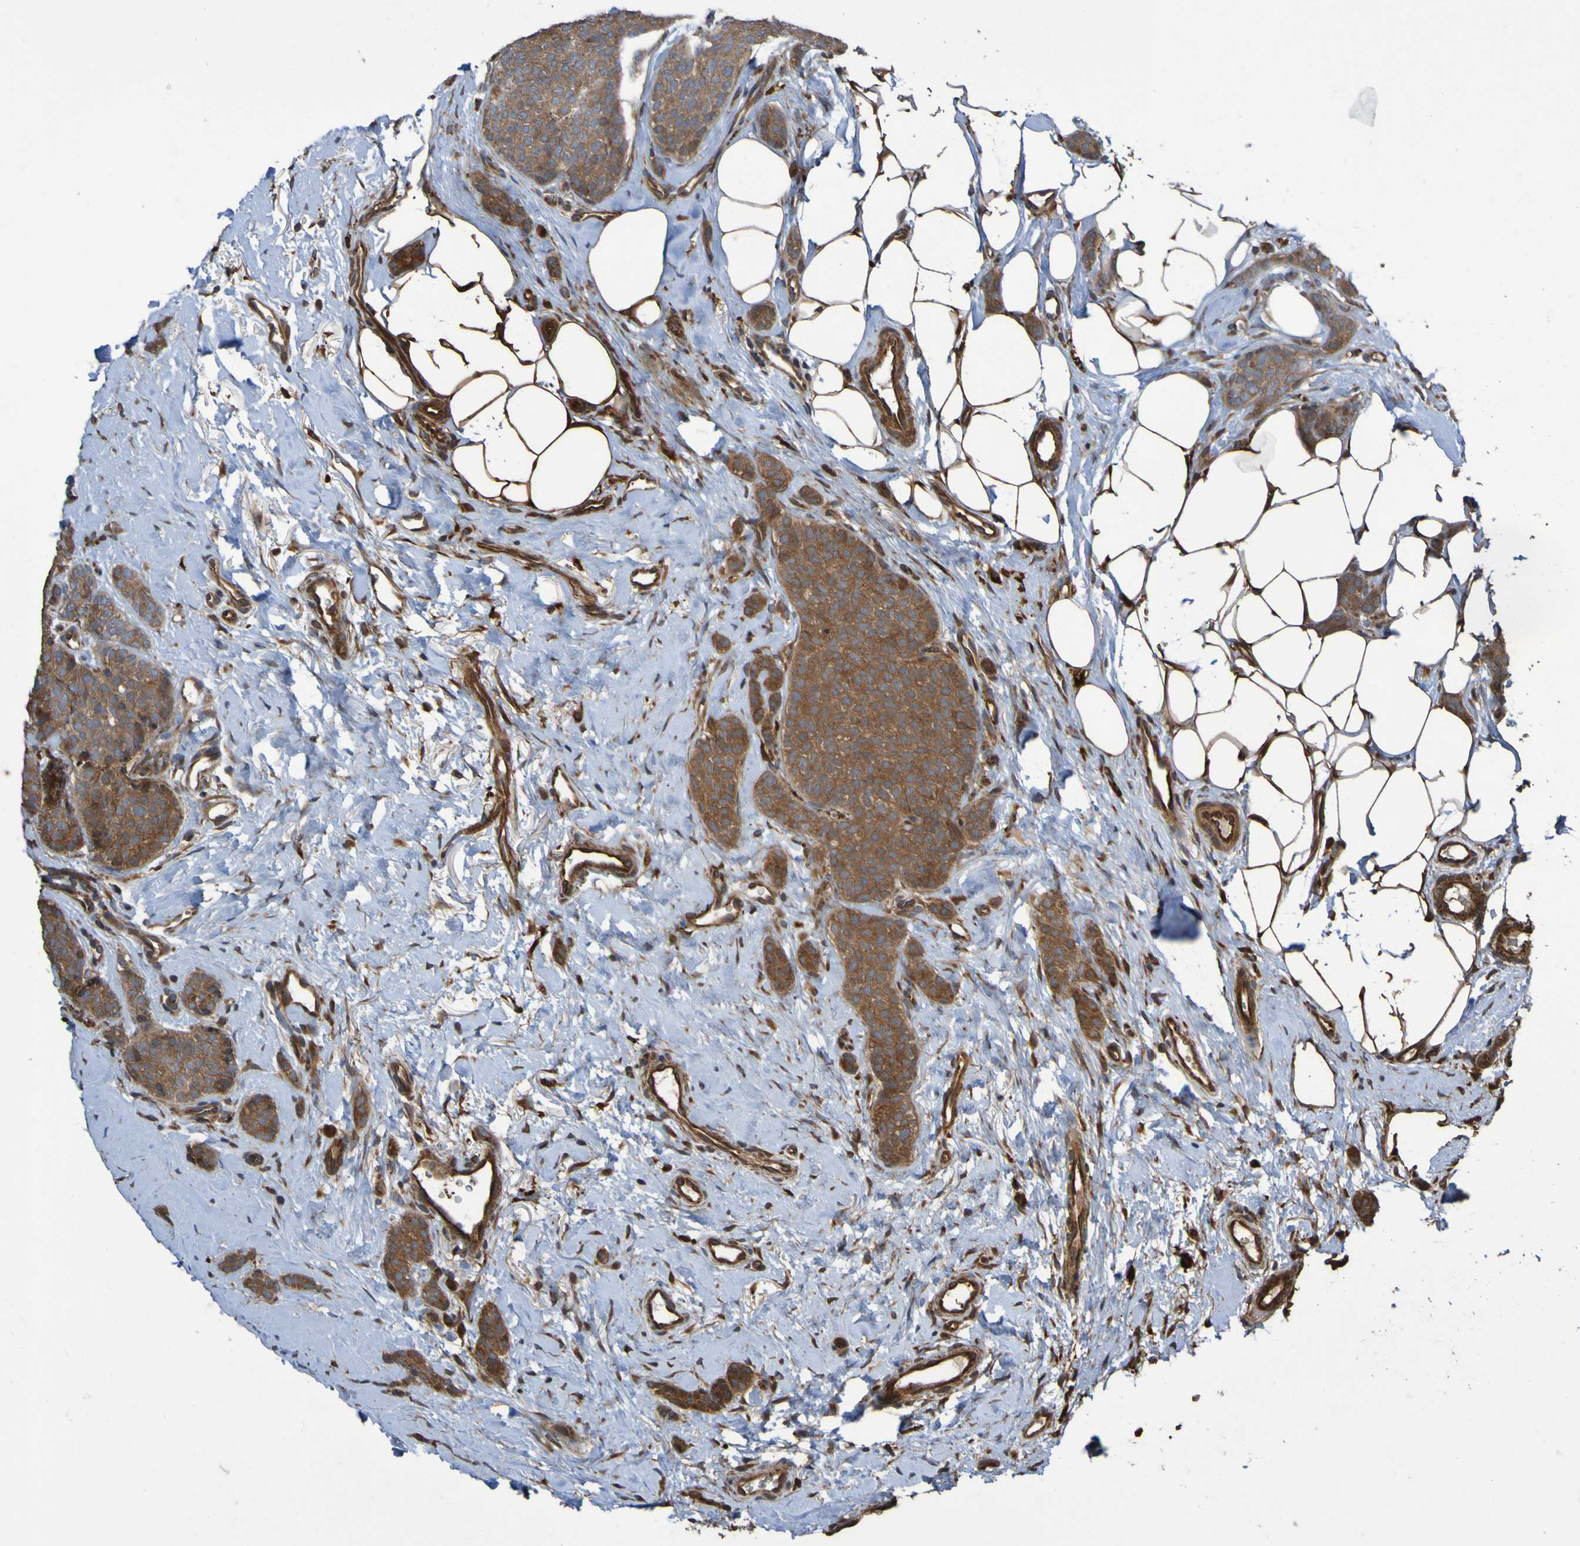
{"staining": {"intensity": "moderate", "quantity": ">75%", "location": "cytoplasmic/membranous"}, "tissue": "breast cancer", "cell_type": "Tumor cells", "image_type": "cancer", "snomed": [{"axis": "morphology", "description": "Lobular carcinoma"}, {"axis": "topography", "description": "Skin"}, {"axis": "topography", "description": "Breast"}], "caption": "Tumor cells exhibit medium levels of moderate cytoplasmic/membranous expression in approximately >75% of cells in human breast cancer (lobular carcinoma). (brown staining indicates protein expression, while blue staining denotes nuclei).", "gene": "UCN", "patient": {"sex": "female", "age": 46}}